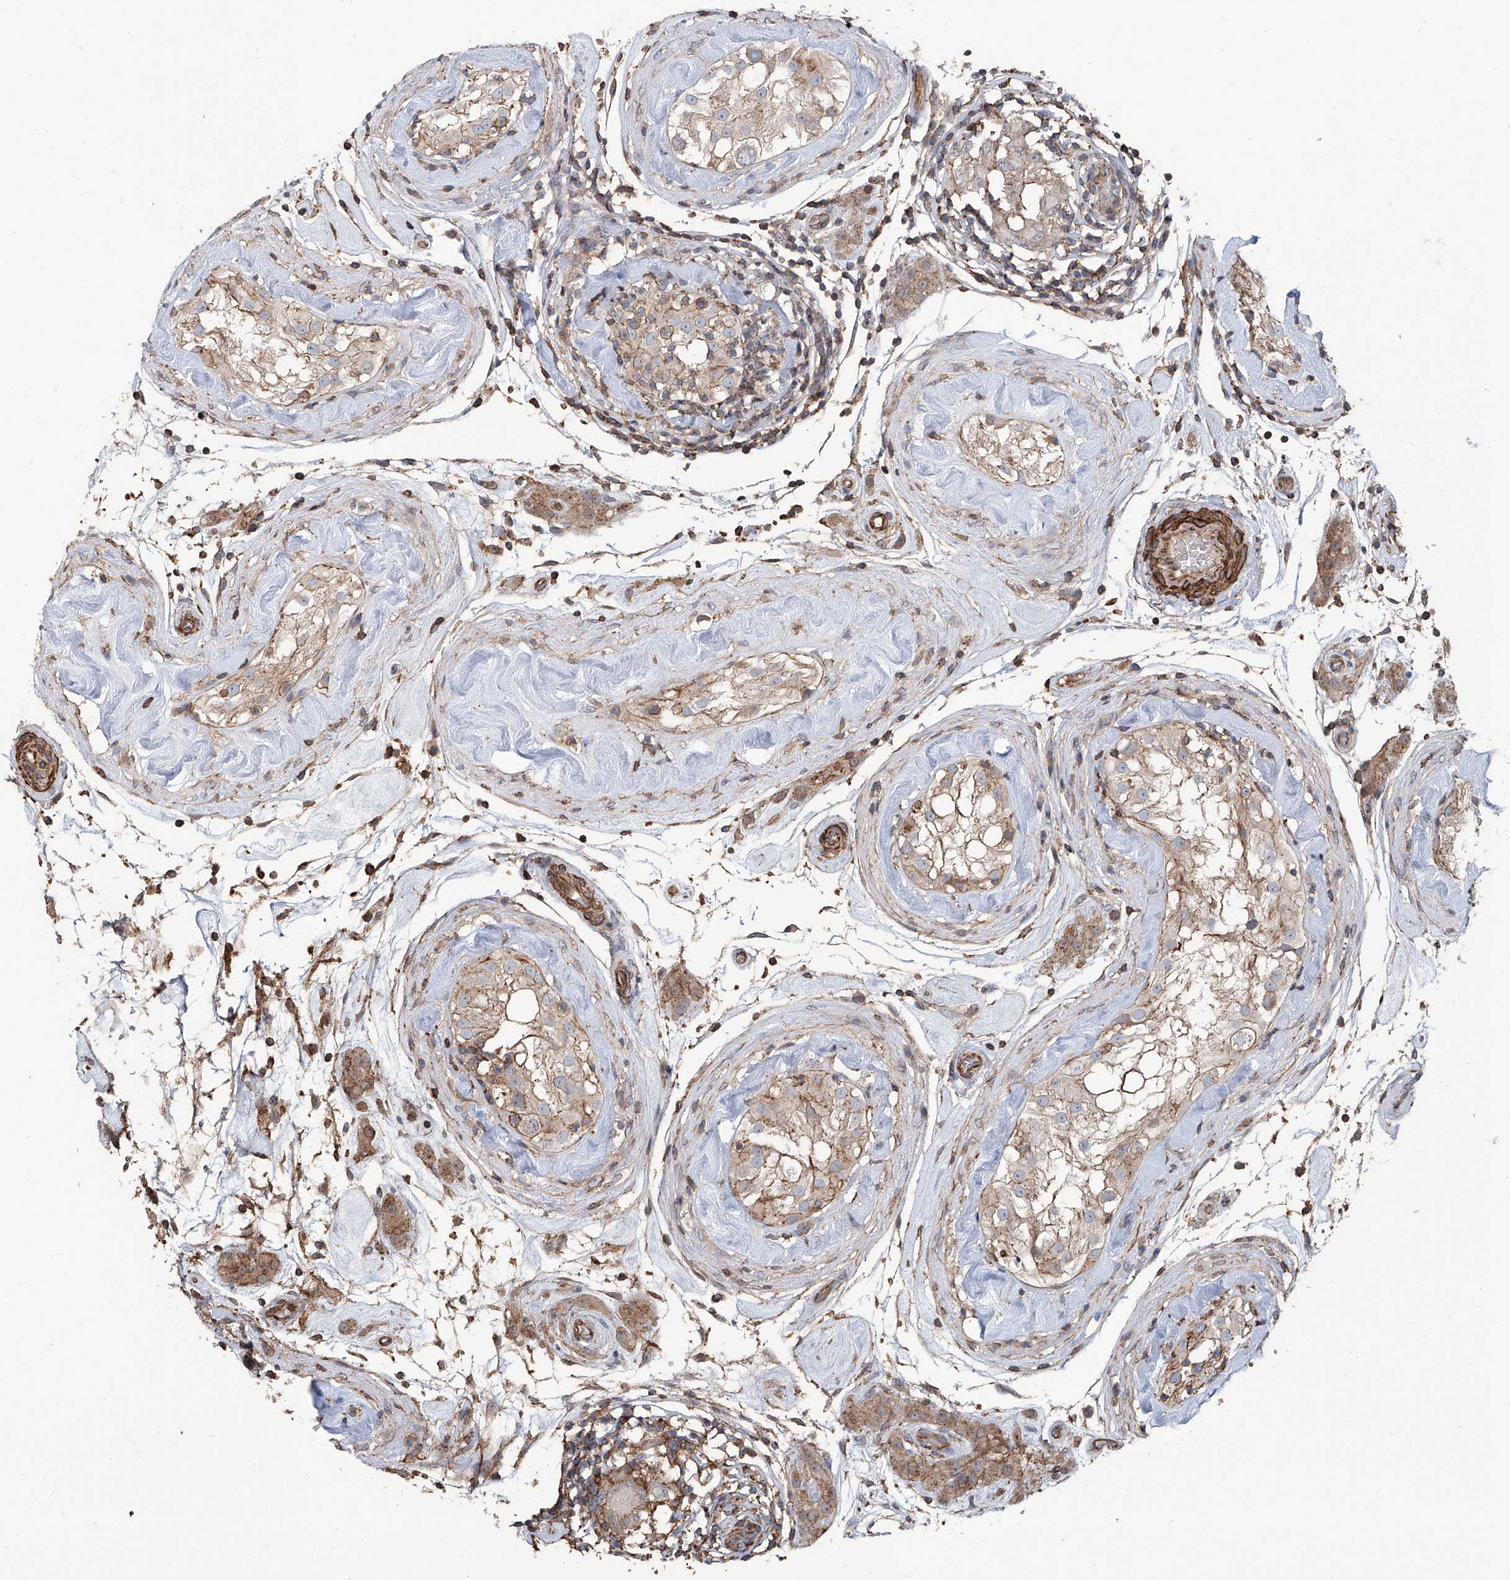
{"staining": {"intensity": "moderate", "quantity": "<25%", "location": "cytoplasmic/membranous"}, "tissue": "testis", "cell_type": "Cells in seminiferous ducts", "image_type": "normal", "snomed": [{"axis": "morphology", "description": "Normal tissue, NOS"}, {"axis": "topography", "description": "Testis"}], "caption": "Immunohistochemical staining of unremarkable testis shows <25% levels of moderate cytoplasmic/membranous protein expression in approximately <25% of cells in seminiferous ducts.", "gene": "PIEZO2", "patient": {"sex": "male", "age": 46}}